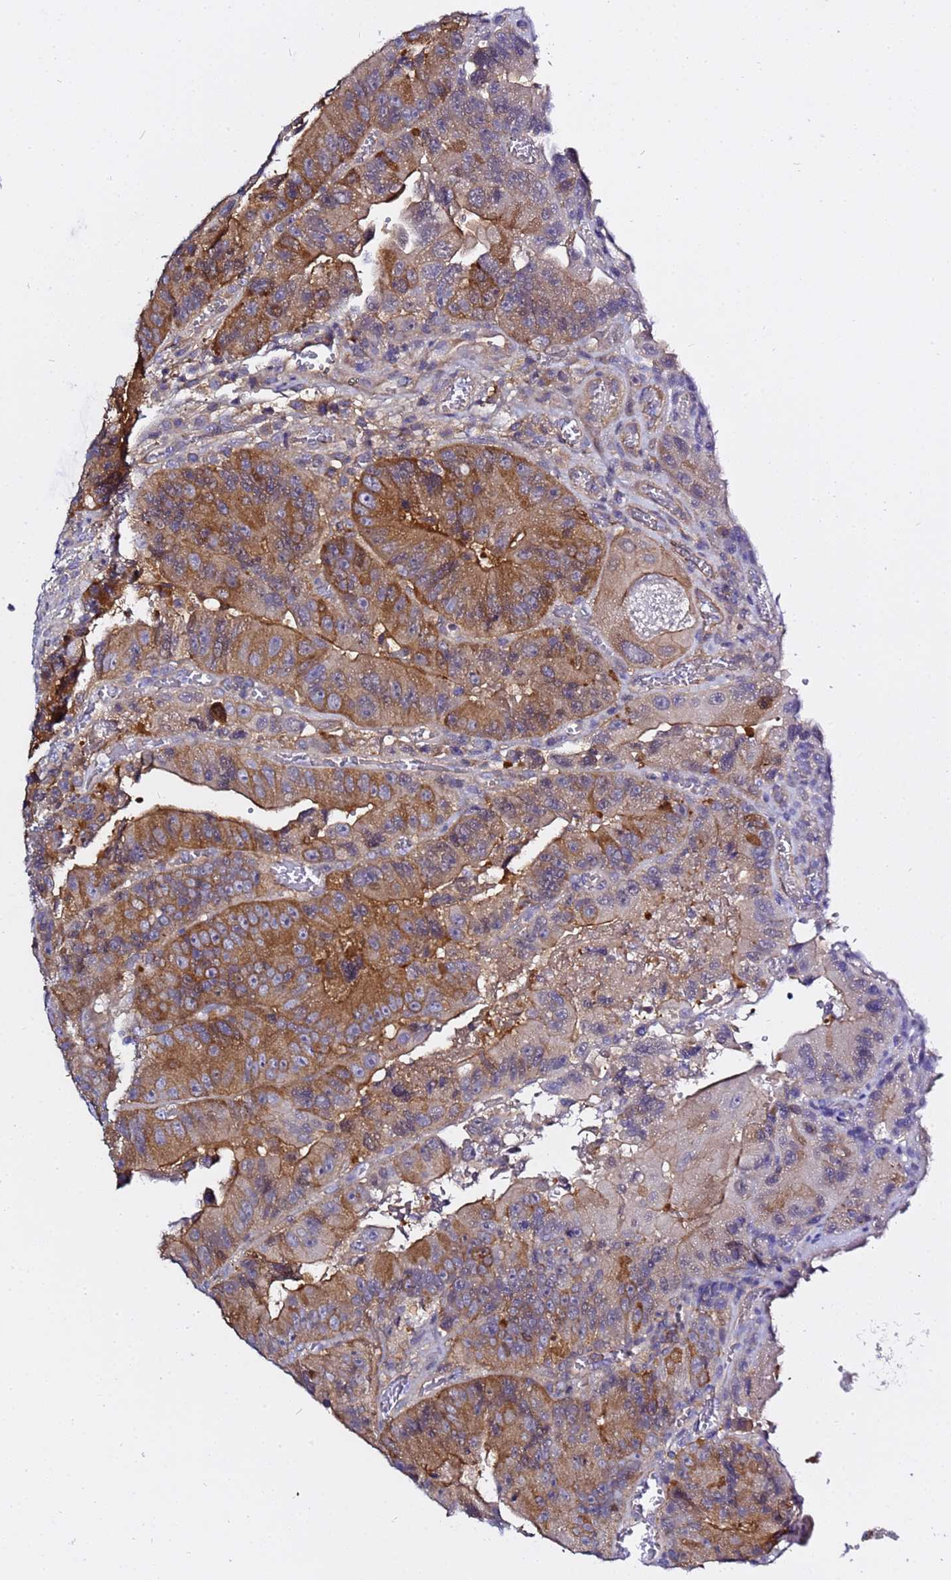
{"staining": {"intensity": "moderate", "quantity": ">75%", "location": "cytoplasmic/membranous"}, "tissue": "colorectal cancer", "cell_type": "Tumor cells", "image_type": "cancer", "snomed": [{"axis": "morphology", "description": "Adenocarcinoma, NOS"}, {"axis": "topography", "description": "Colon"}], "caption": "Human colorectal cancer (adenocarcinoma) stained with a brown dye shows moderate cytoplasmic/membranous positive staining in approximately >75% of tumor cells.", "gene": "LENG1", "patient": {"sex": "female", "age": 86}}